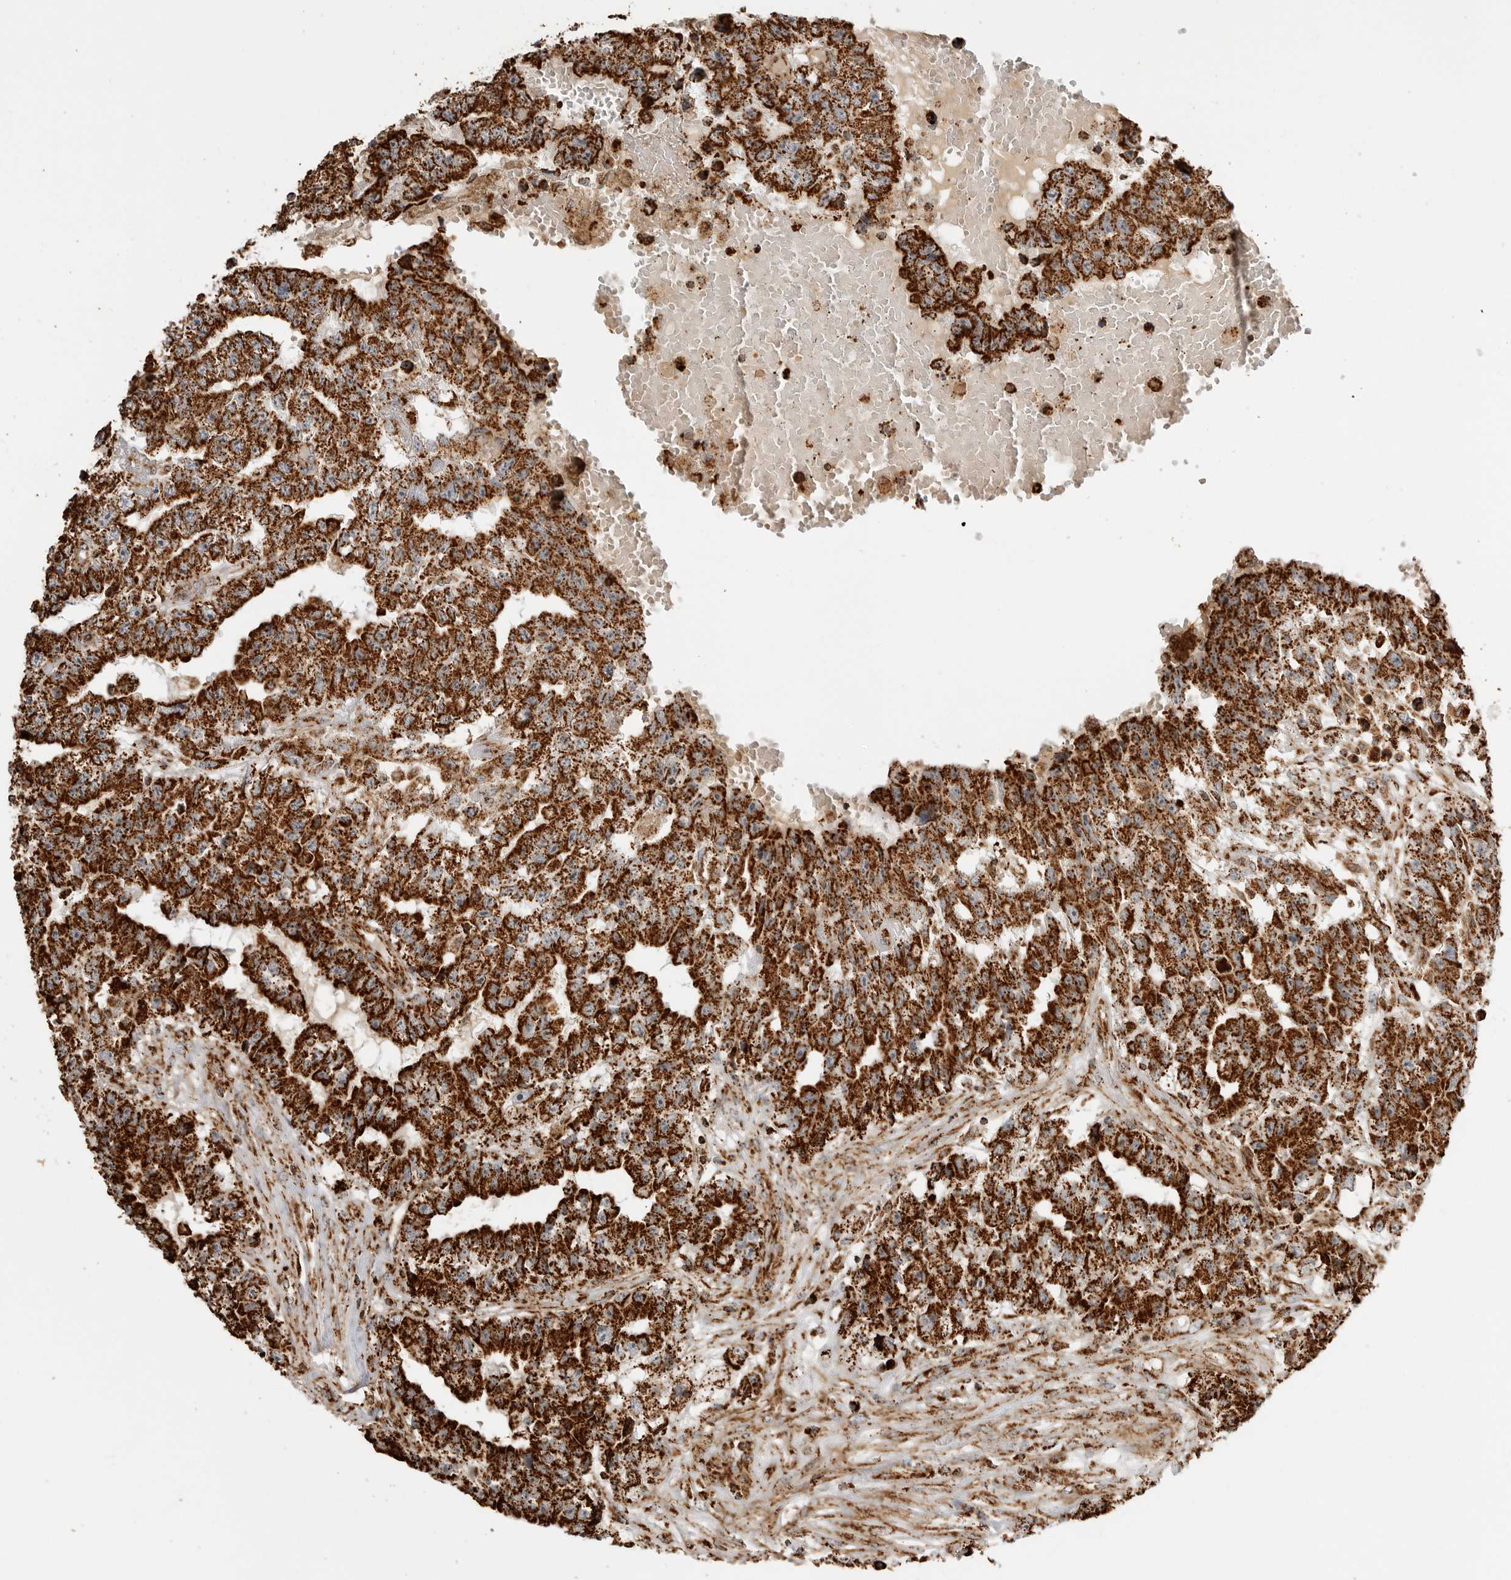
{"staining": {"intensity": "strong", "quantity": ">75%", "location": "cytoplasmic/membranous"}, "tissue": "testis cancer", "cell_type": "Tumor cells", "image_type": "cancer", "snomed": [{"axis": "morphology", "description": "Carcinoma, Embryonal, NOS"}, {"axis": "topography", "description": "Testis"}], "caption": "Immunohistochemistry (IHC) (DAB (3,3'-diaminobenzidine)) staining of human embryonal carcinoma (testis) demonstrates strong cytoplasmic/membranous protein expression in about >75% of tumor cells.", "gene": "BMP2K", "patient": {"sex": "male", "age": 25}}